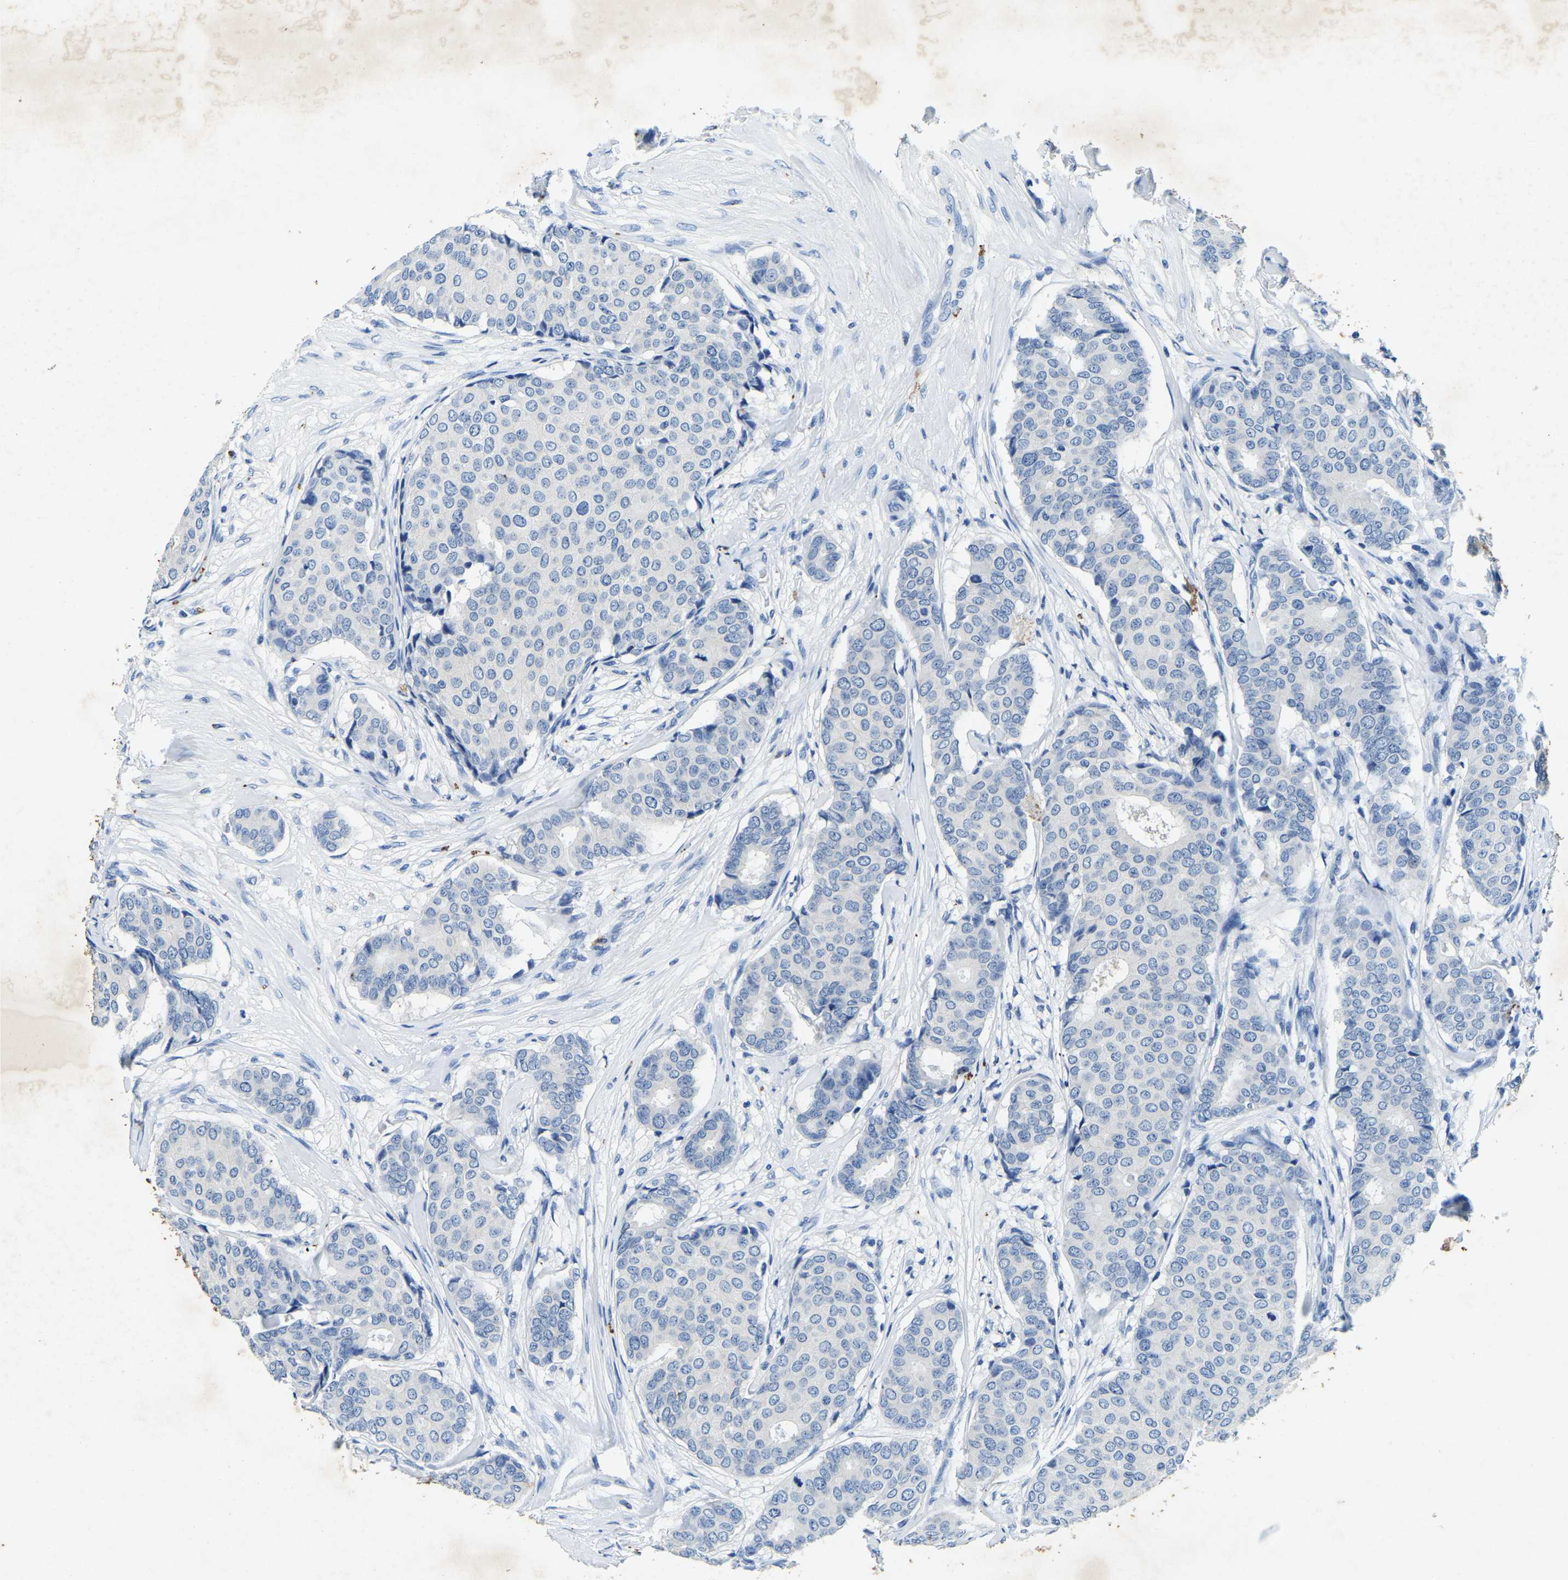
{"staining": {"intensity": "negative", "quantity": "none", "location": "none"}, "tissue": "breast cancer", "cell_type": "Tumor cells", "image_type": "cancer", "snomed": [{"axis": "morphology", "description": "Duct carcinoma"}, {"axis": "topography", "description": "Breast"}], "caption": "Immunohistochemistry histopathology image of human invasive ductal carcinoma (breast) stained for a protein (brown), which demonstrates no positivity in tumor cells.", "gene": "UBN2", "patient": {"sex": "female", "age": 75}}